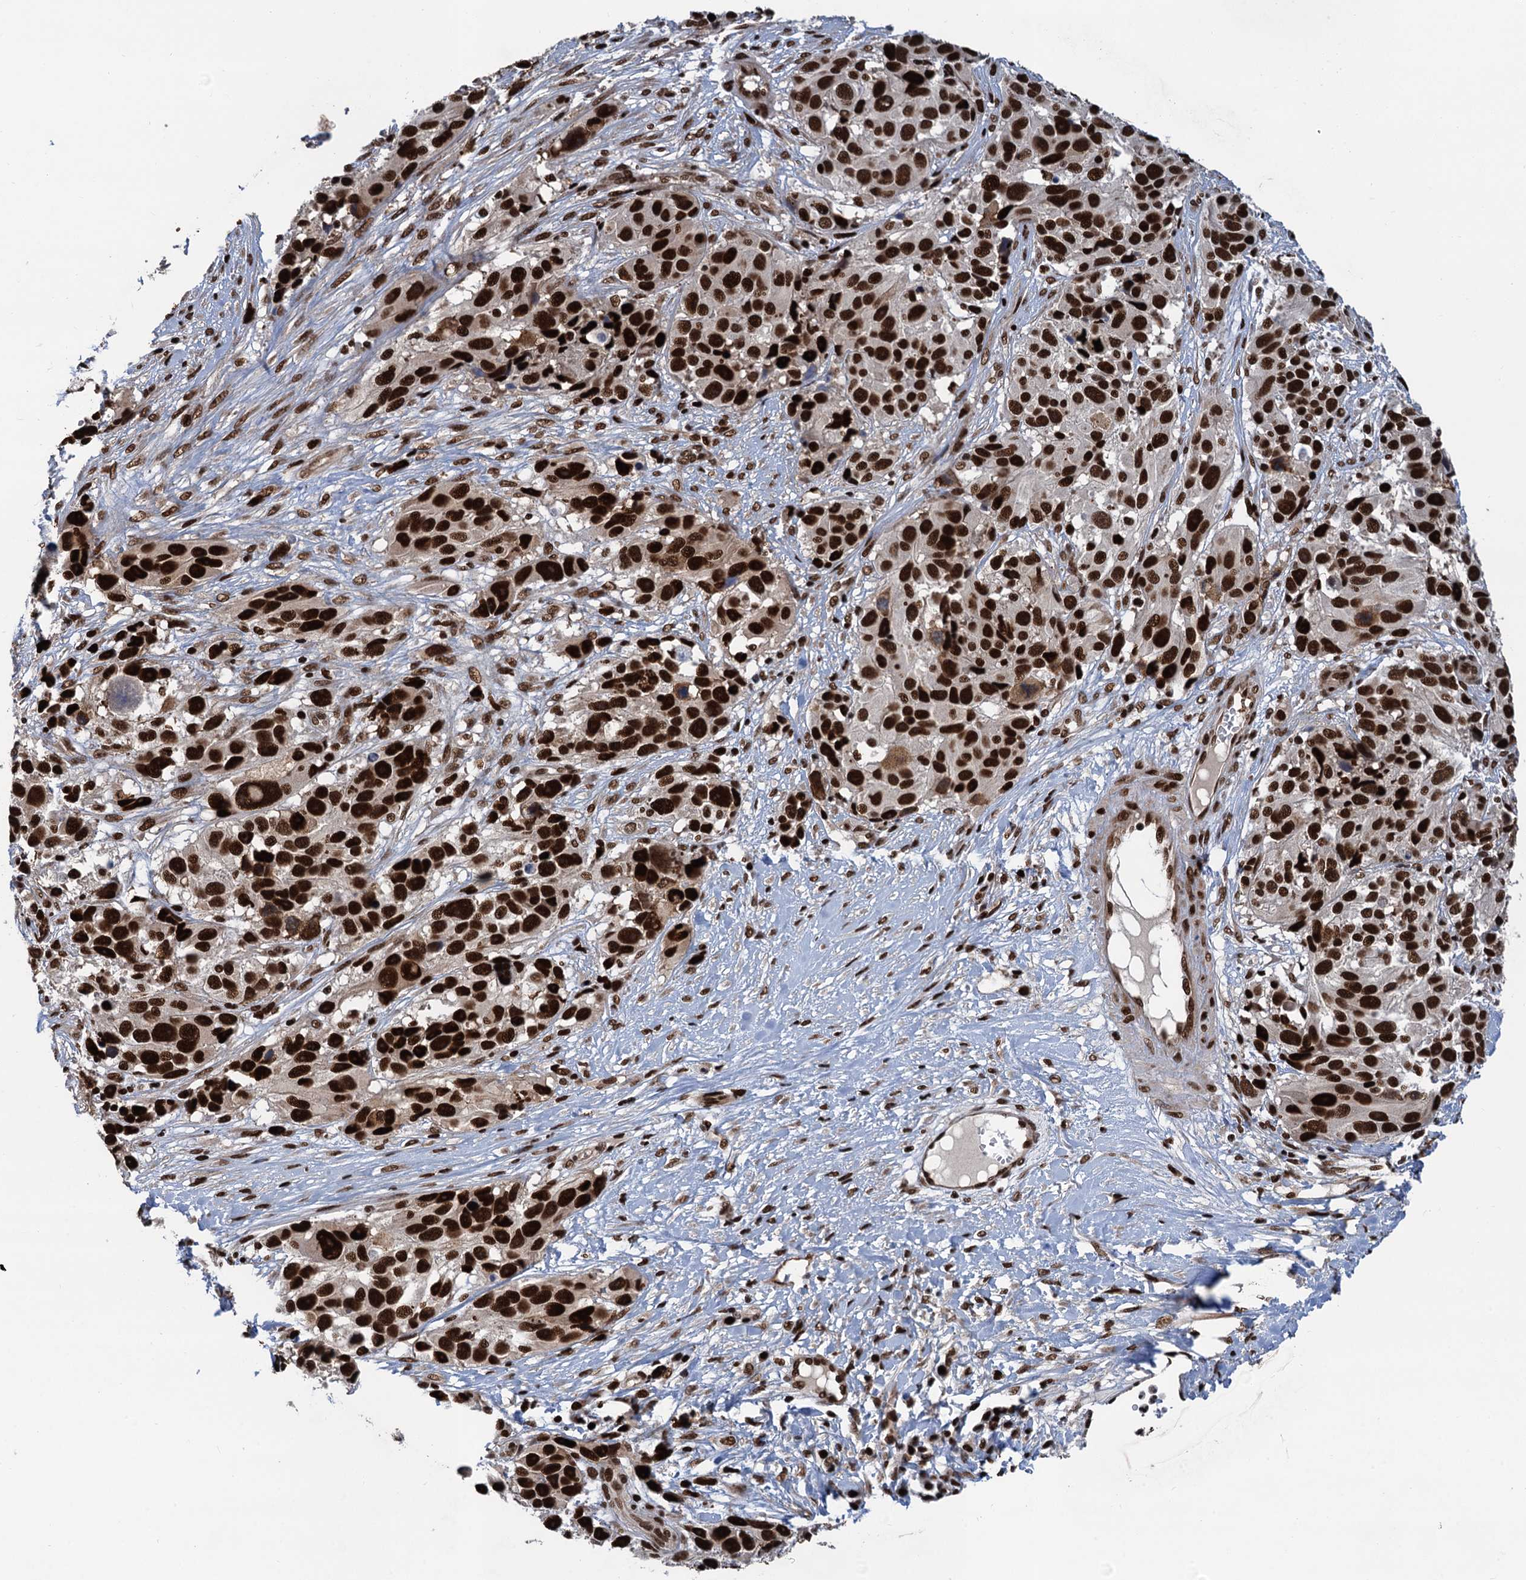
{"staining": {"intensity": "strong", "quantity": ">75%", "location": "nuclear"}, "tissue": "melanoma", "cell_type": "Tumor cells", "image_type": "cancer", "snomed": [{"axis": "morphology", "description": "Malignant melanoma, NOS"}, {"axis": "topography", "description": "Skin"}], "caption": "About >75% of tumor cells in human melanoma demonstrate strong nuclear protein expression as visualized by brown immunohistochemical staining.", "gene": "PPP4R1", "patient": {"sex": "male", "age": 84}}